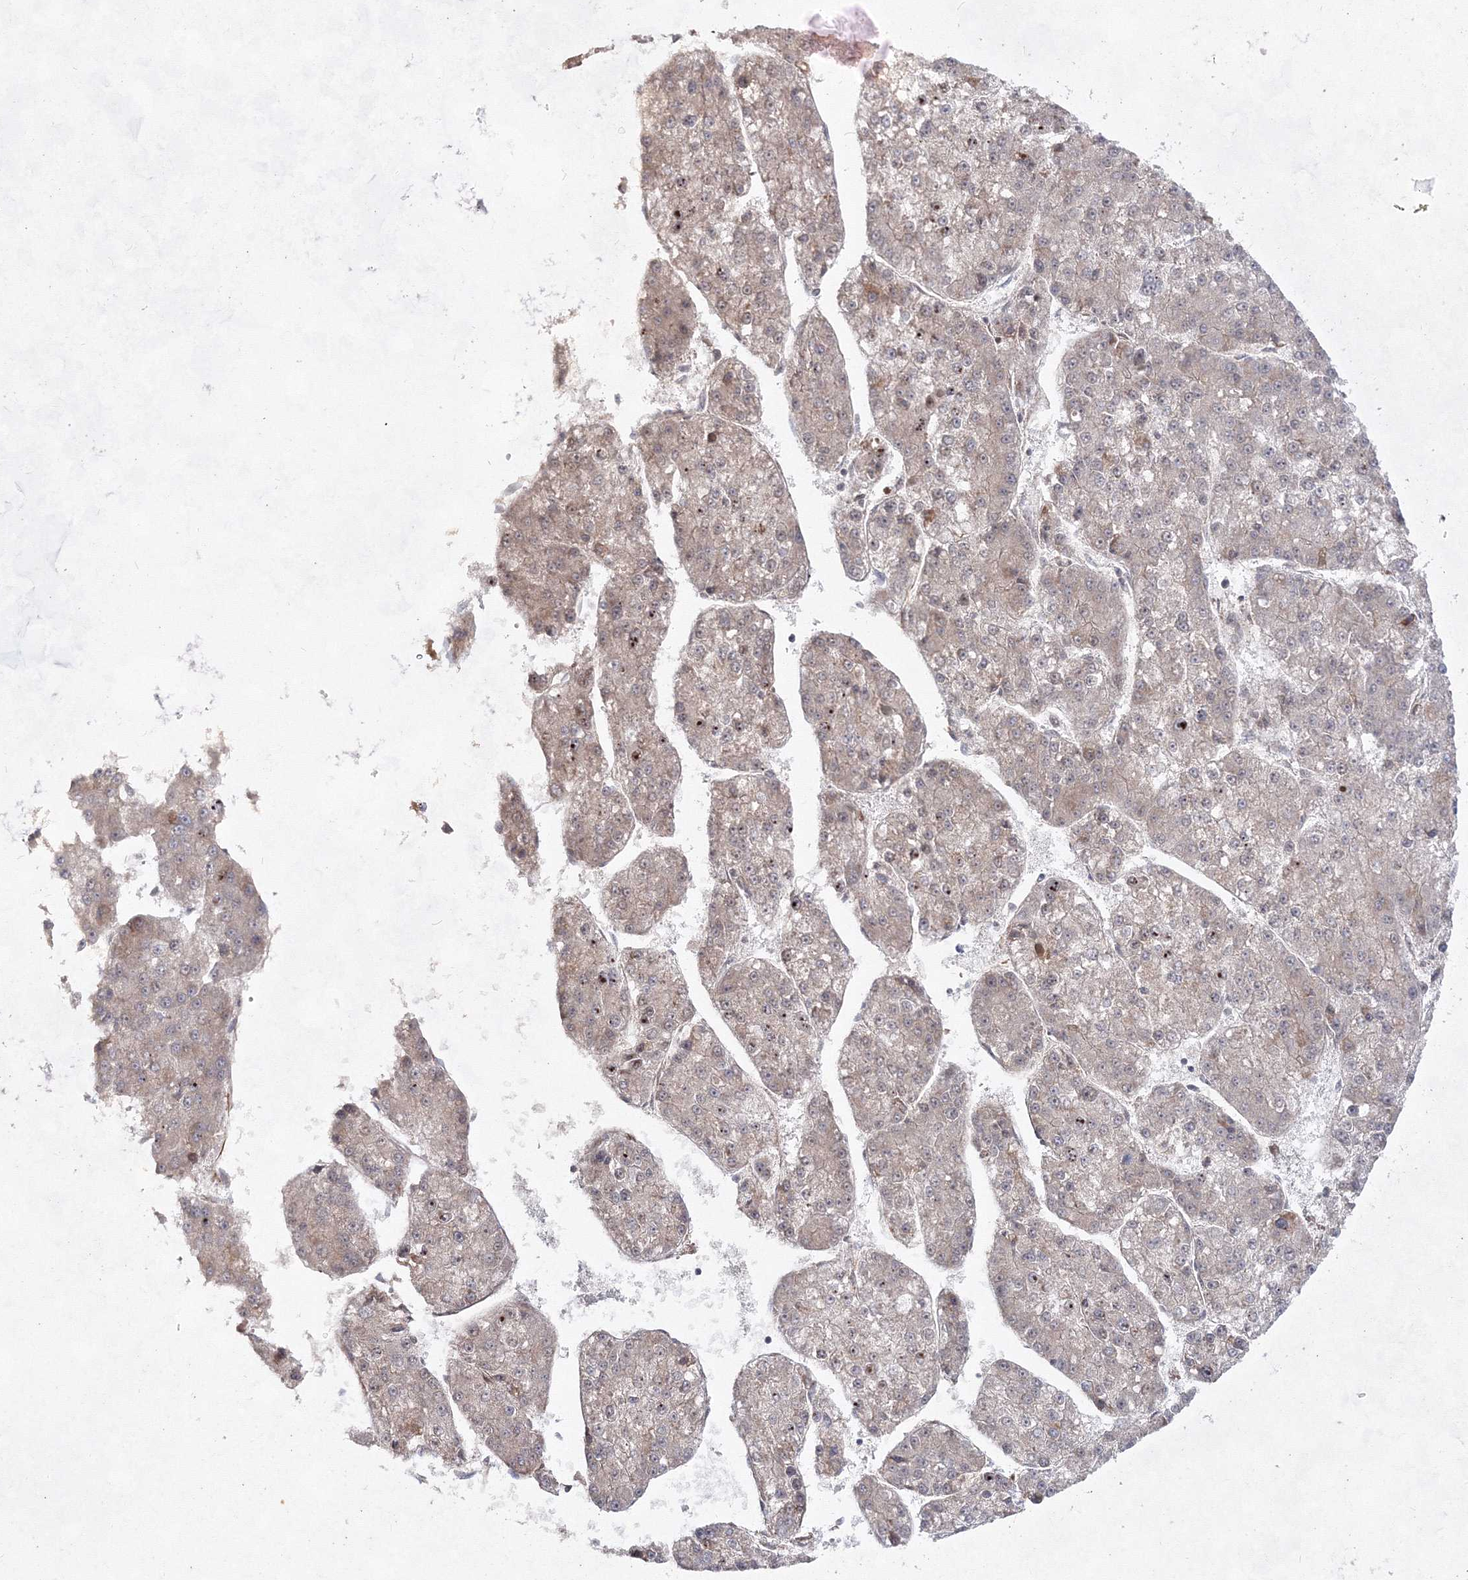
{"staining": {"intensity": "weak", "quantity": "<25%", "location": "cytoplasmic/membranous"}, "tissue": "liver cancer", "cell_type": "Tumor cells", "image_type": "cancer", "snomed": [{"axis": "morphology", "description": "Carcinoma, Hepatocellular, NOS"}, {"axis": "topography", "description": "Liver"}], "caption": "Protein analysis of liver cancer (hepatocellular carcinoma) displays no significant staining in tumor cells.", "gene": "SNIP1", "patient": {"sex": "female", "age": 73}}